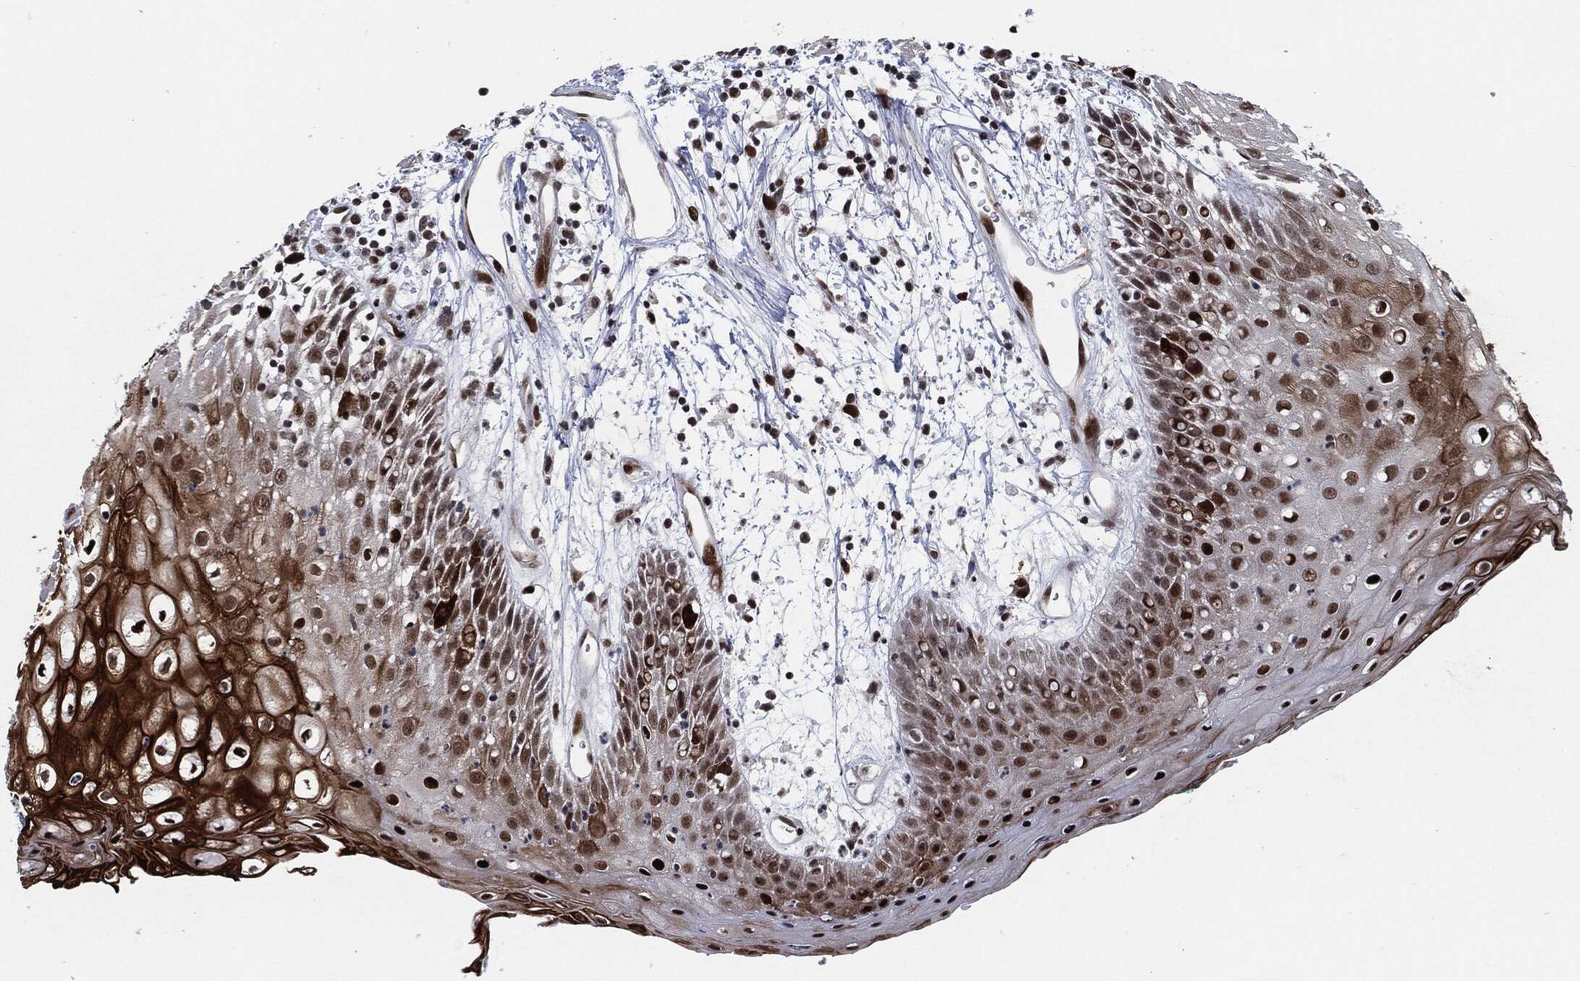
{"staining": {"intensity": "strong", "quantity": "25%-75%", "location": "cytoplasmic/membranous,nuclear"}, "tissue": "oral mucosa", "cell_type": "Squamous epithelial cells", "image_type": "normal", "snomed": [{"axis": "morphology", "description": "Normal tissue, NOS"}, {"axis": "morphology", "description": "Squamous cell carcinoma, NOS"}, {"axis": "topography", "description": "Skeletal muscle"}, {"axis": "topography", "description": "Oral tissue"}, {"axis": "topography", "description": "Head-Neck"}], "caption": "The photomicrograph displays immunohistochemical staining of benign oral mucosa. There is strong cytoplasmic/membranous,nuclear expression is present in about 25%-75% of squamous epithelial cells.", "gene": "AKT2", "patient": {"sex": "female", "age": 84}}